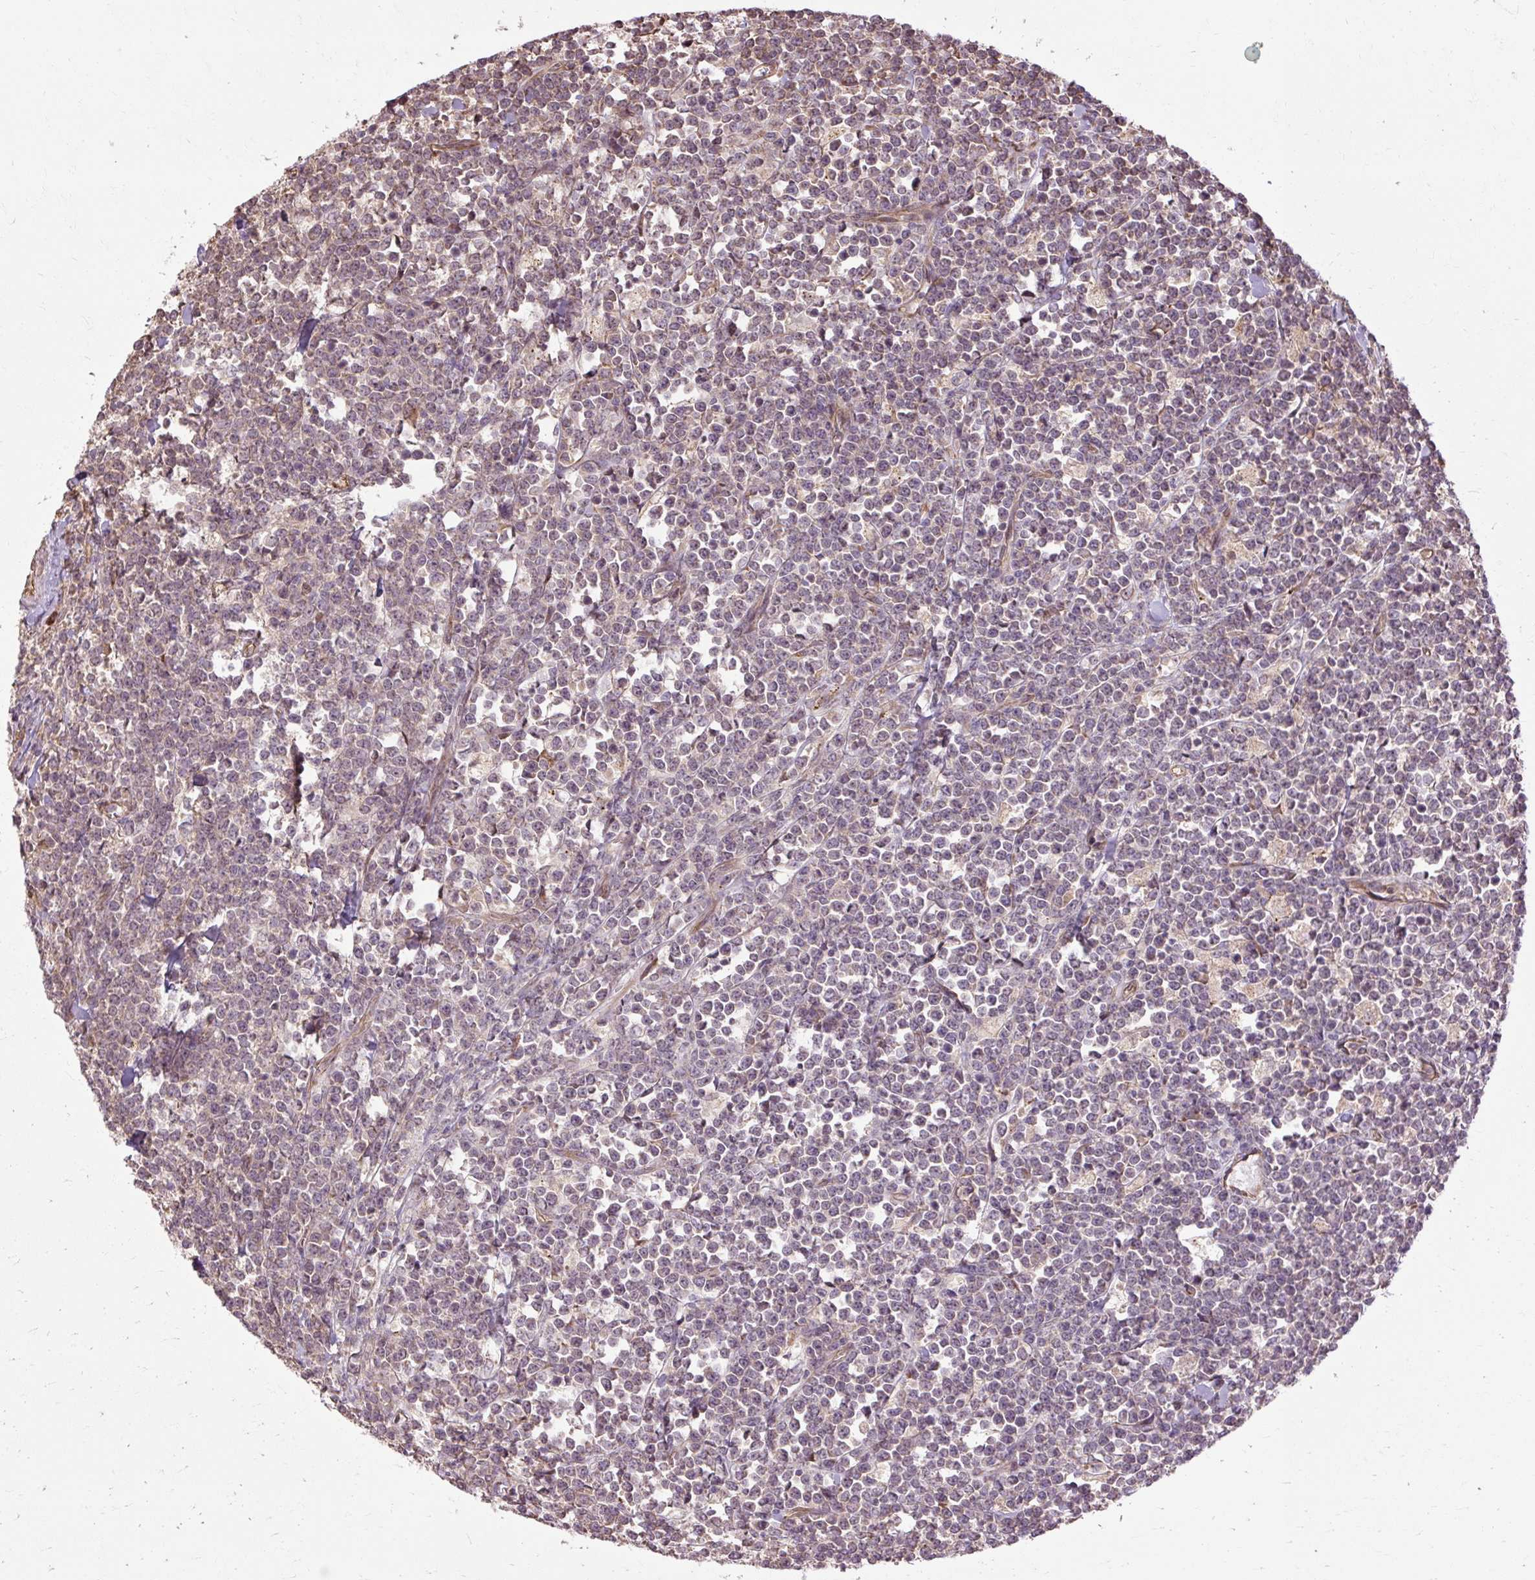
{"staining": {"intensity": "weak", "quantity": ">75%", "location": "cytoplasmic/membranous"}, "tissue": "lymphoma", "cell_type": "Tumor cells", "image_type": "cancer", "snomed": [{"axis": "morphology", "description": "Malignant lymphoma, non-Hodgkin's type, High grade"}, {"axis": "topography", "description": "Small intestine"}, {"axis": "topography", "description": "Colon"}], "caption": "High-grade malignant lymphoma, non-Hodgkin's type was stained to show a protein in brown. There is low levels of weak cytoplasmic/membranous expression in approximately >75% of tumor cells.", "gene": "FLRT1", "patient": {"sex": "male", "age": 8}}